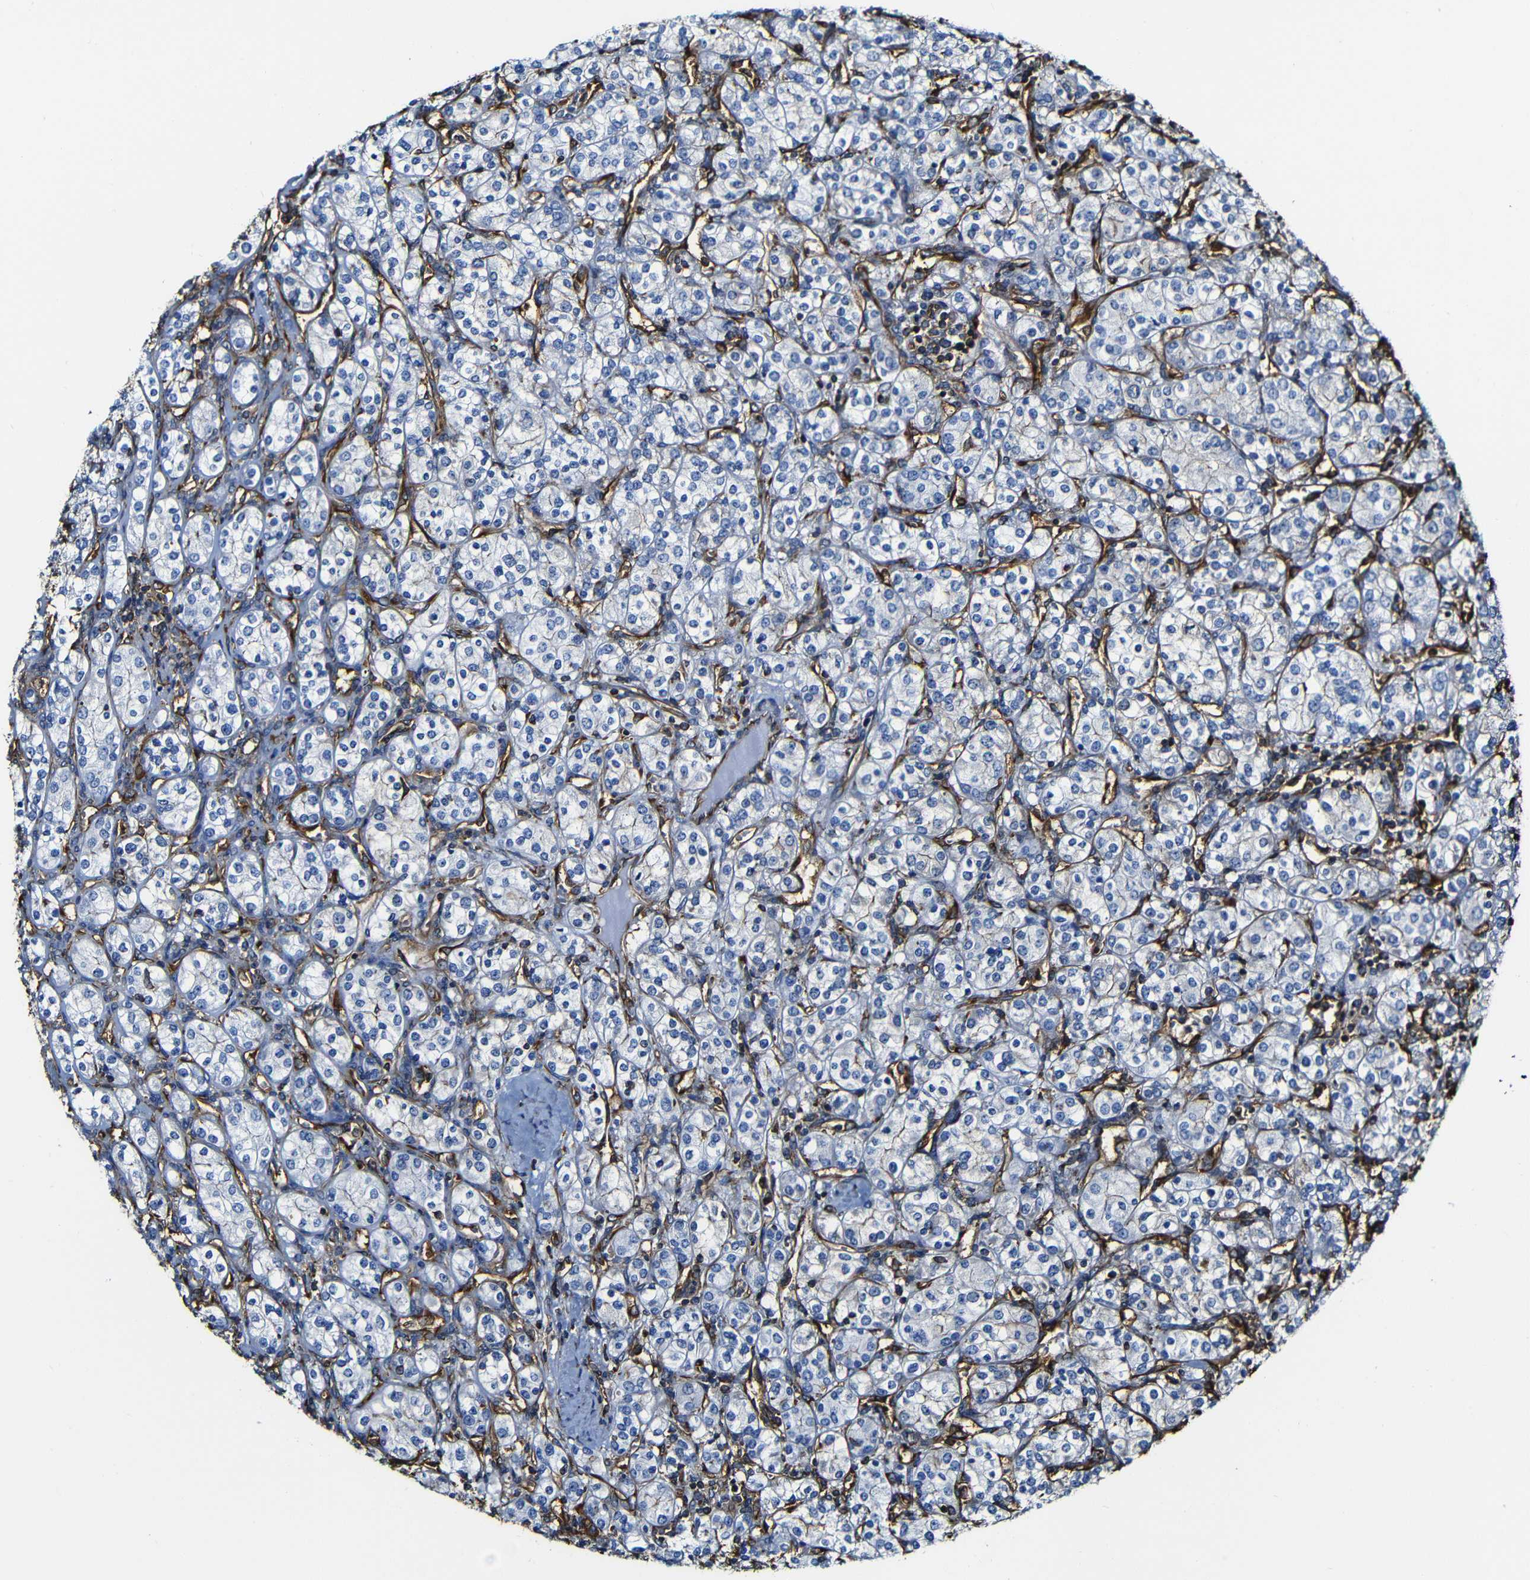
{"staining": {"intensity": "negative", "quantity": "none", "location": "none"}, "tissue": "renal cancer", "cell_type": "Tumor cells", "image_type": "cancer", "snomed": [{"axis": "morphology", "description": "Adenocarcinoma, NOS"}, {"axis": "topography", "description": "Kidney"}], "caption": "Immunohistochemistry (IHC) image of neoplastic tissue: human adenocarcinoma (renal) stained with DAB exhibits no significant protein positivity in tumor cells.", "gene": "MSN", "patient": {"sex": "male", "age": 77}}